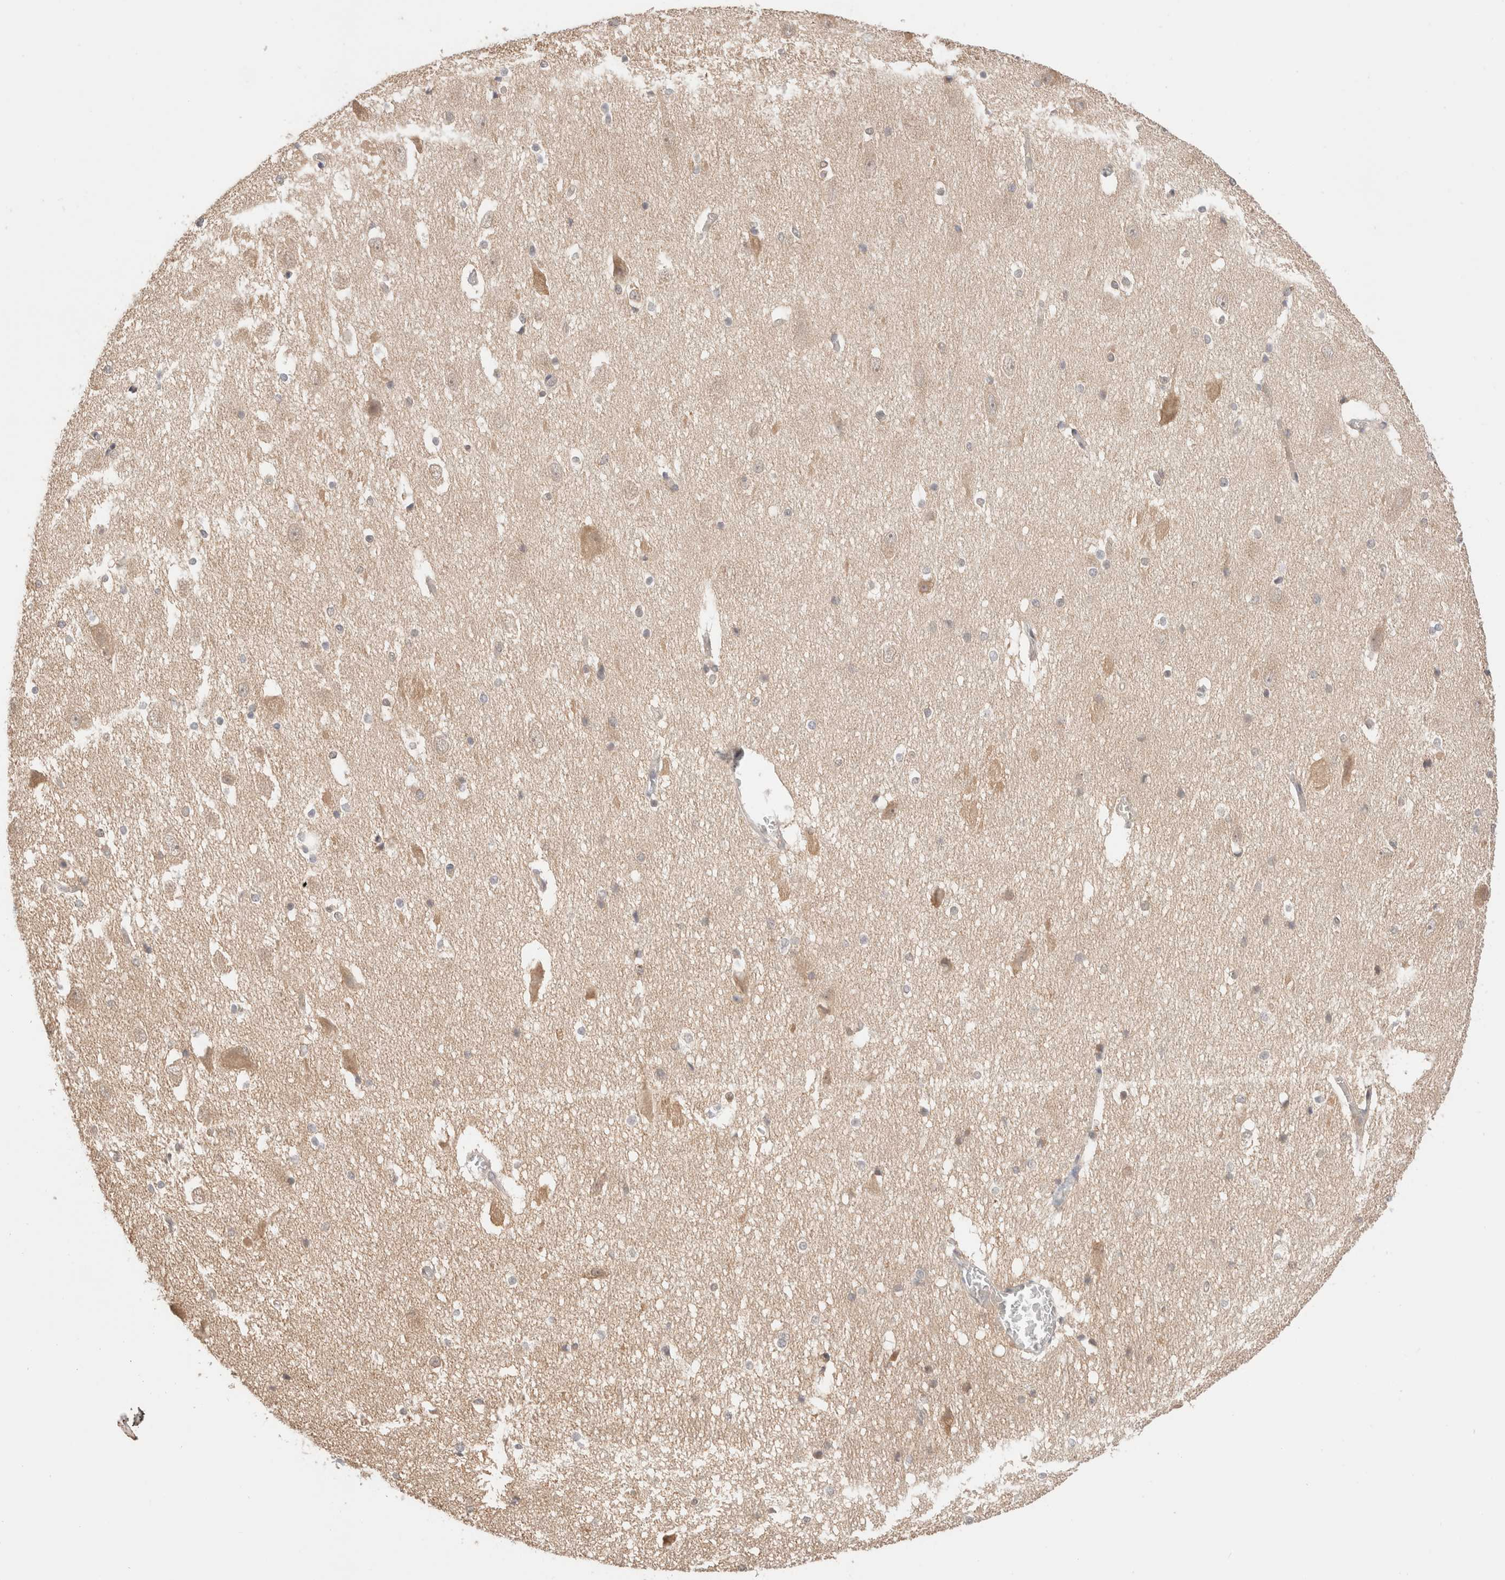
{"staining": {"intensity": "weak", "quantity": "25%-75%", "location": "cytoplasmic/membranous"}, "tissue": "hippocampus", "cell_type": "Glial cells", "image_type": "normal", "snomed": [{"axis": "morphology", "description": "Normal tissue, NOS"}, {"axis": "topography", "description": "Hippocampus"}], "caption": "This photomicrograph demonstrates normal hippocampus stained with immunohistochemistry (IHC) to label a protein in brown. The cytoplasmic/membranous of glial cells show weak positivity for the protein. Nuclei are counter-stained blue.", "gene": "XKR4", "patient": {"sex": "female", "age": 19}}